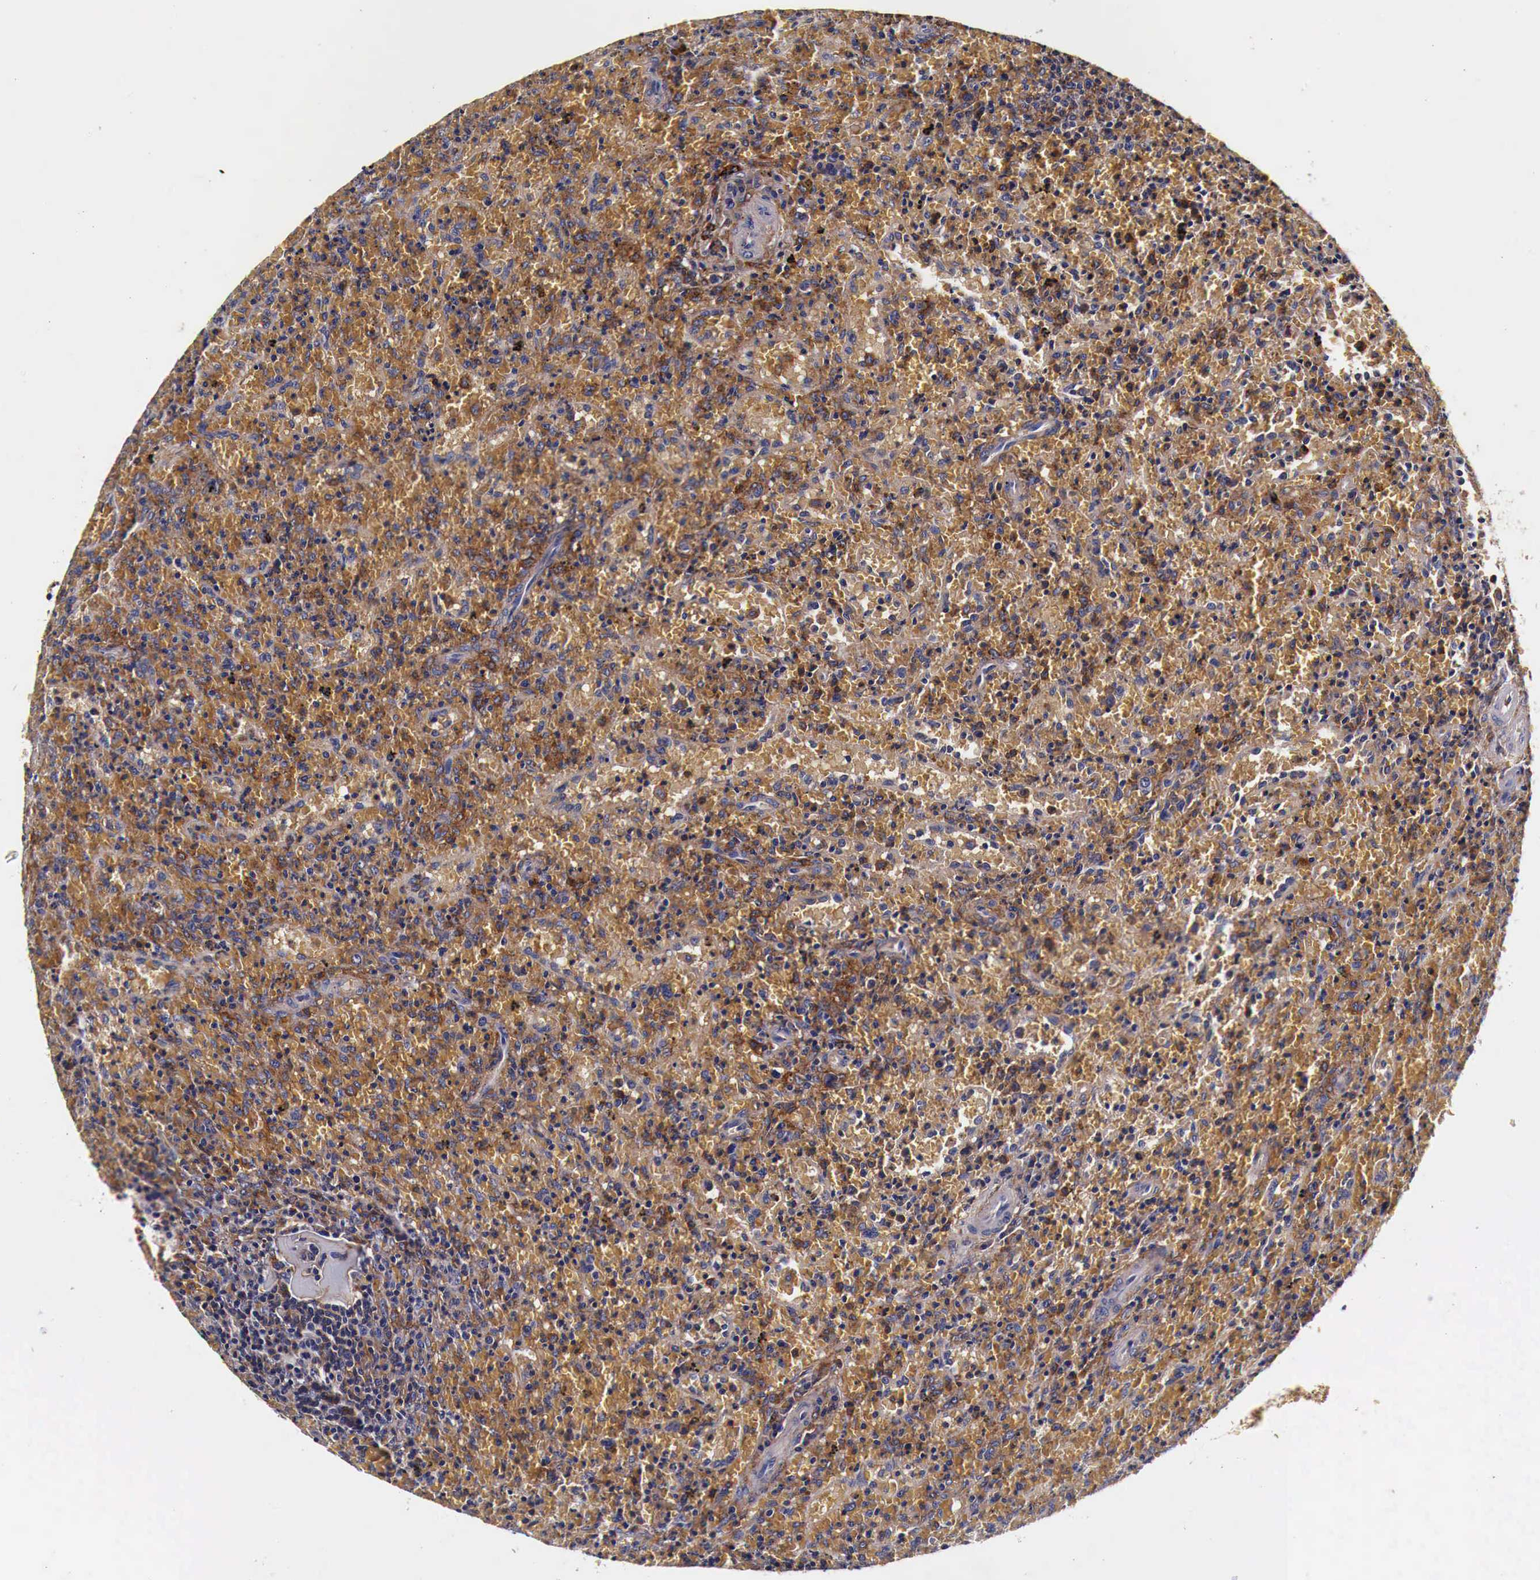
{"staining": {"intensity": "weak", "quantity": ">75%", "location": "cytoplasmic/membranous"}, "tissue": "lymphoma", "cell_type": "Tumor cells", "image_type": "cancer", "snomed": [{"axis": "morphology", "description": "Malignant lymphoma, non-Hodgkin's type, High grade"}, {"axis": "topography", "description": "Spleen"}, {"axis": "topography", "description": "Lymph node"}], "caption": "Immunohistochemical staining of human lymphoma exhibits low levels of weak cytoplasmic/membranous protein positivity in approximately >75% of tumor cells.", "gene": "RP2", "patient": {"sex": "female", "age": 70}}